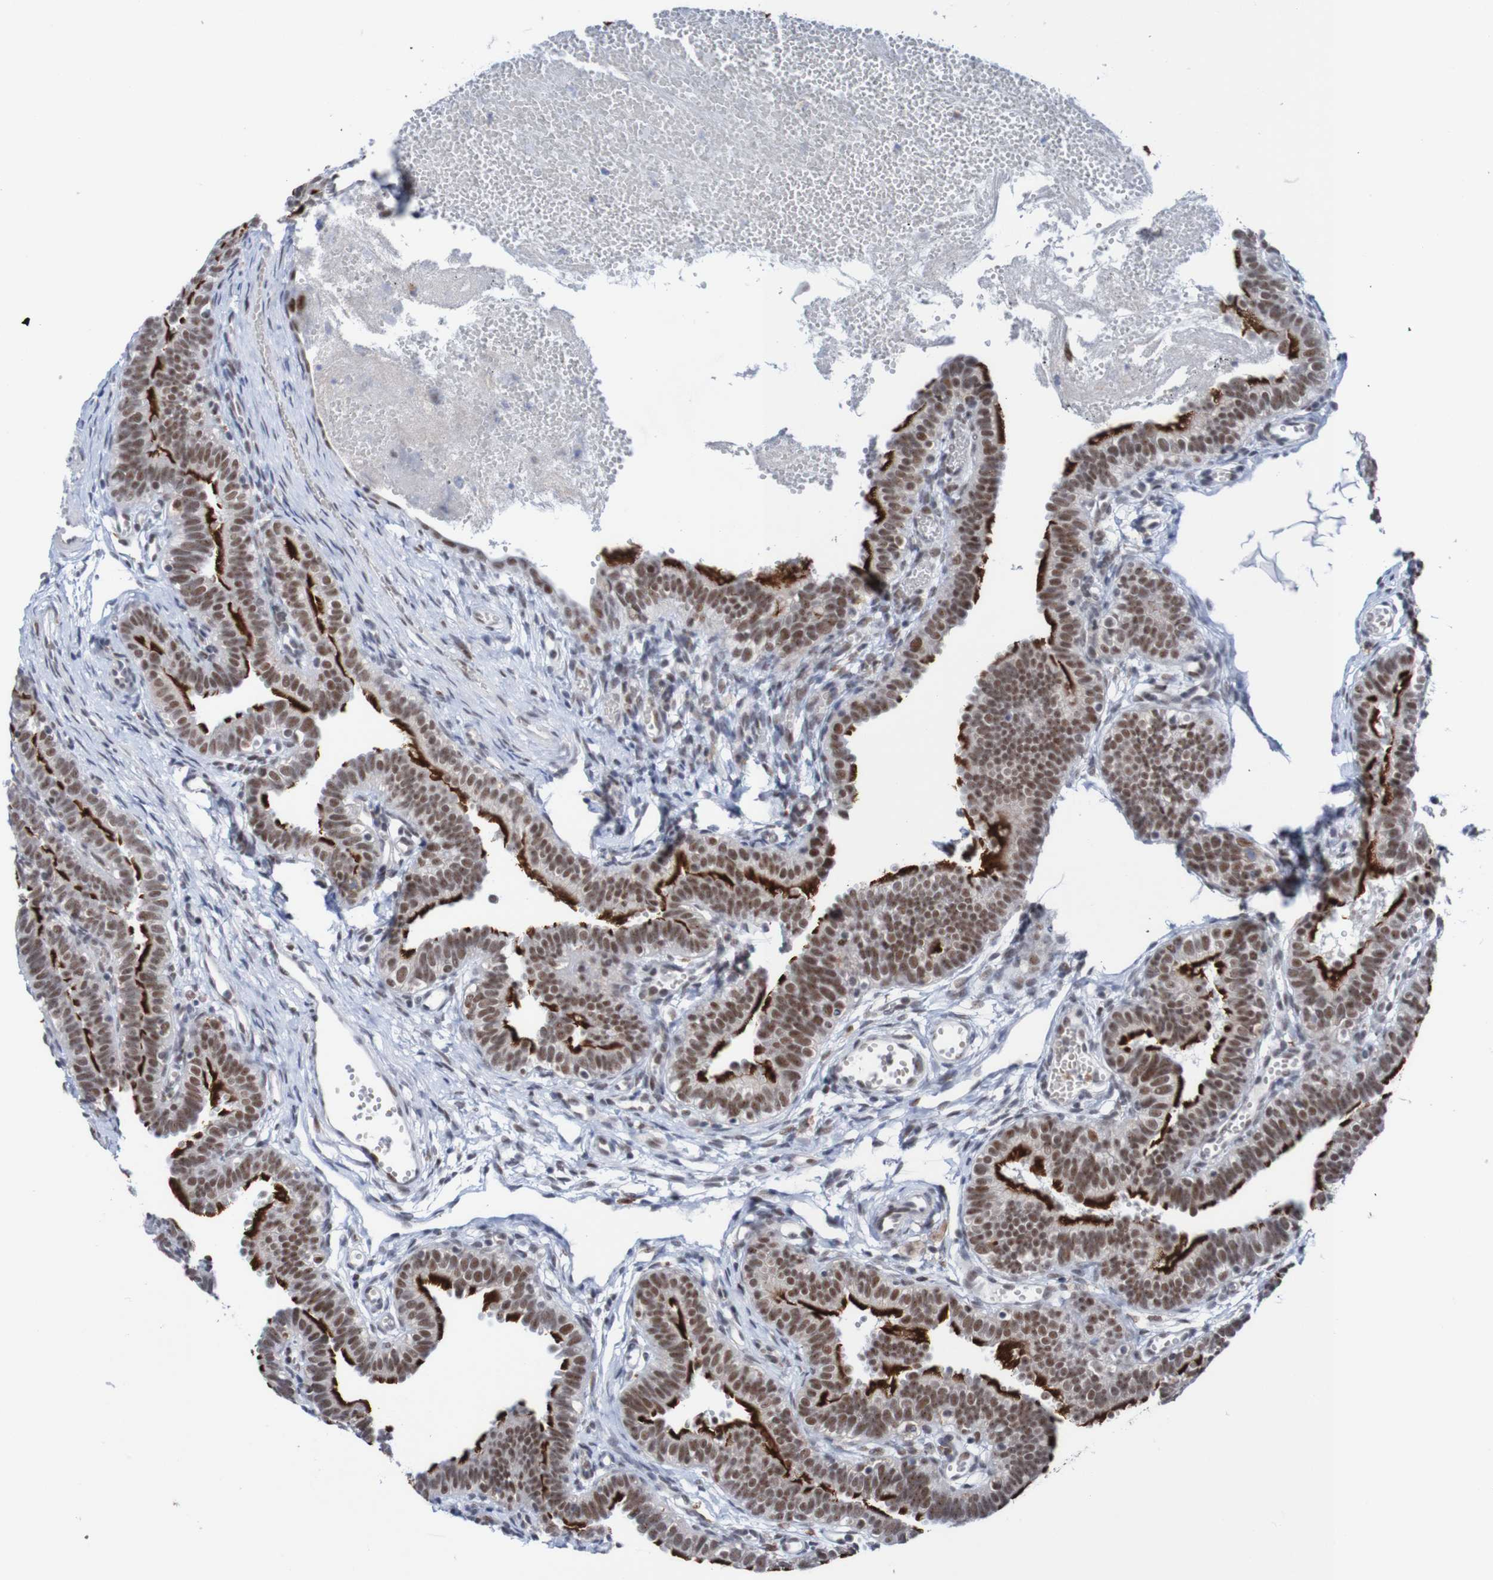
{"staining": {"intensity": "moderate", "quantity": ">75%", "location": "cytoplasmic/membranous,nuclear"}, "tissue": "fallopian tube", "cell_type": "Glandular cells", "image_type": "normal", "snomed": [{"axis": "morphology", "description": "Normal tissue, NOS"}, {"axis": "topography", "description": "Fallopian tube"}, {"axis": "topography", "description": "Placenta"}], "caption": "The photomicrograph reveals staining of unremarkable fallopian tube, revealing moderate cytoplasmic/membranous,nuclear protein staining (brown color) within glandular cells. Using DAB (brown) and hematoxylin (blue) stains, captured at high magnification using brightfield microscopy.", "gene": "CDC5L", "patient": {"sex": "female", "age": 34}}